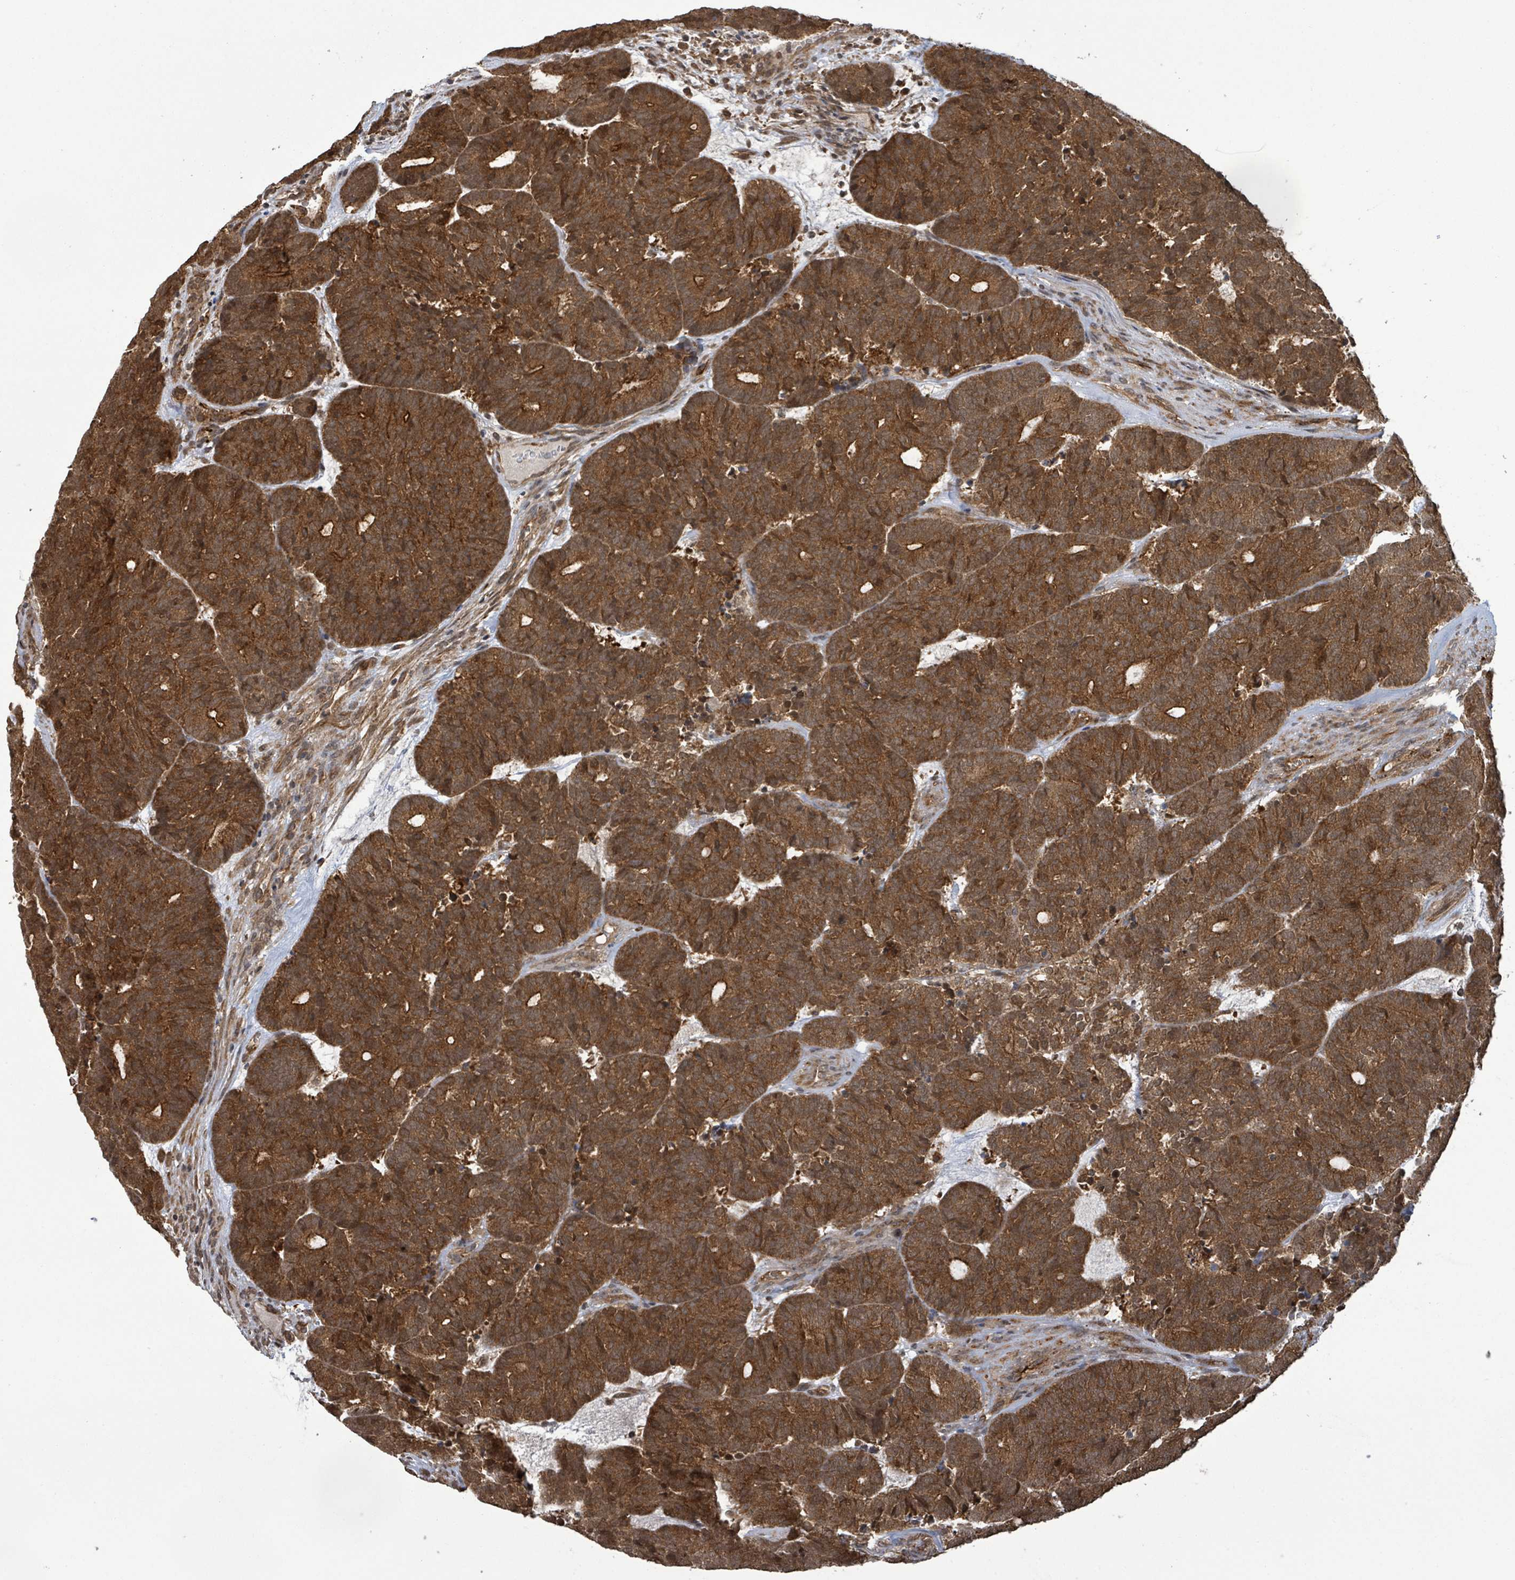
{"staining": {"intensity": "strong", "quantity": ">75%", "location": "cytoplasmic/membranous"}, "tissue": "head and neck cancer", "cell_type": "Tumor cells", "image_type": "cancer", "snomed": [{"axis": "morphology", "description": "Adenocarcinoma, NOS"}, {"axis": "topography", "description": "Head-Neck"}], "caption": "Human head and neck adenocarcinoma stained for a protein (brown) demonstrates strong cytoplasmic/membranous positive staining in approximately >75% of tumor cells.", "gene": "KLC1", "patient": {"sex": "female", "age": 81}}